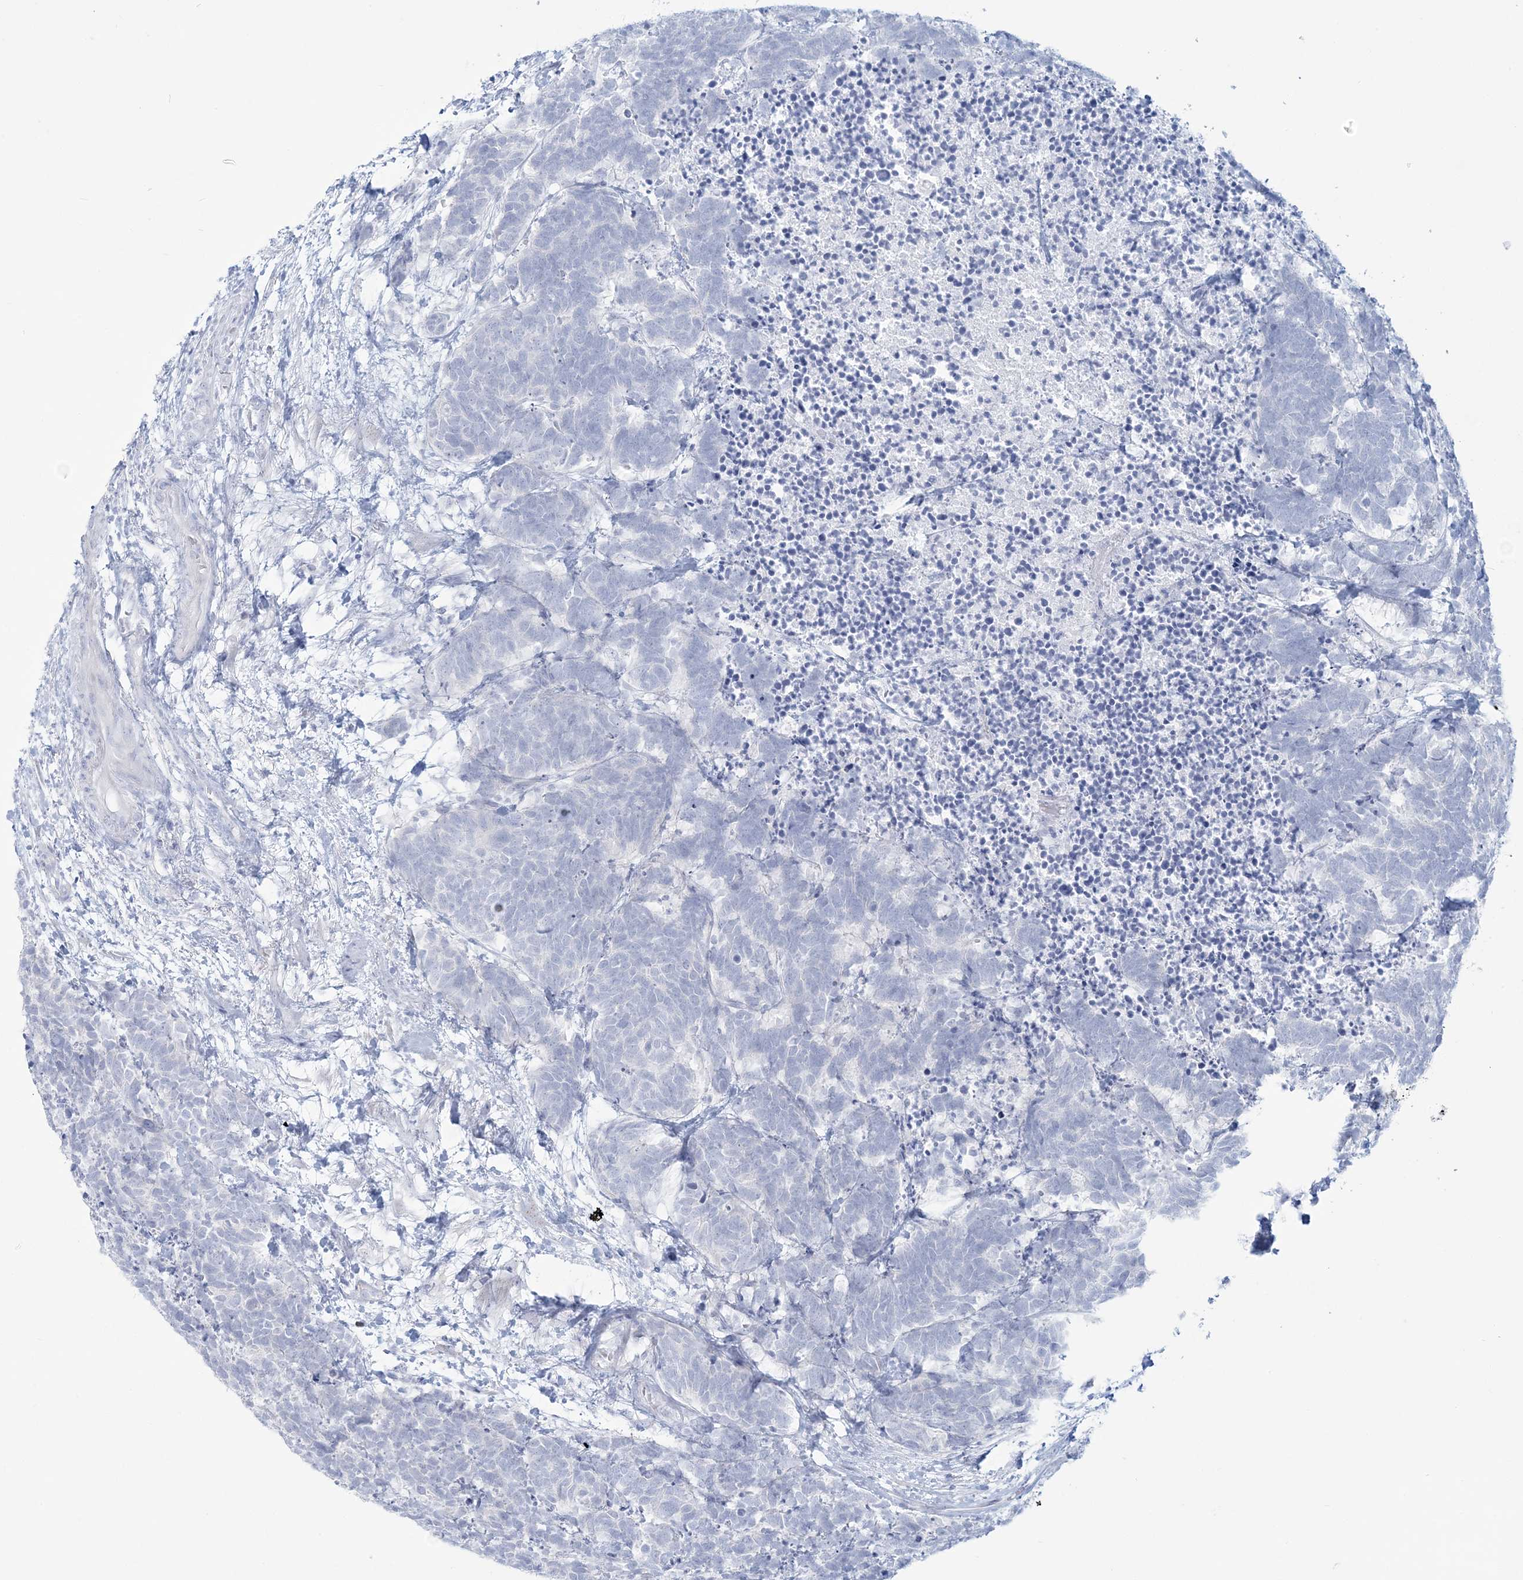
{"staining": {"intensity": "negative", "quantity": "none", "location": "none"}, "tissue": "carcinoid", "cell_type": "Tumor cells", "image_type": "cancer", "snomed": [{"axis": "morphology", "description": "Carcinoma, NOS"}, {"axis": "morphology", "description": "Carcinoid, malignant, NOS"}, {"axis": "topography", "description": "Urinary bladder"}], "caption": "Human carcinoid stained for a protein using immunohistochemistry demonstrates no positivity in tumor cells.", "gene": "ADGB", "patient": {"sex": "male", "age": 57}}